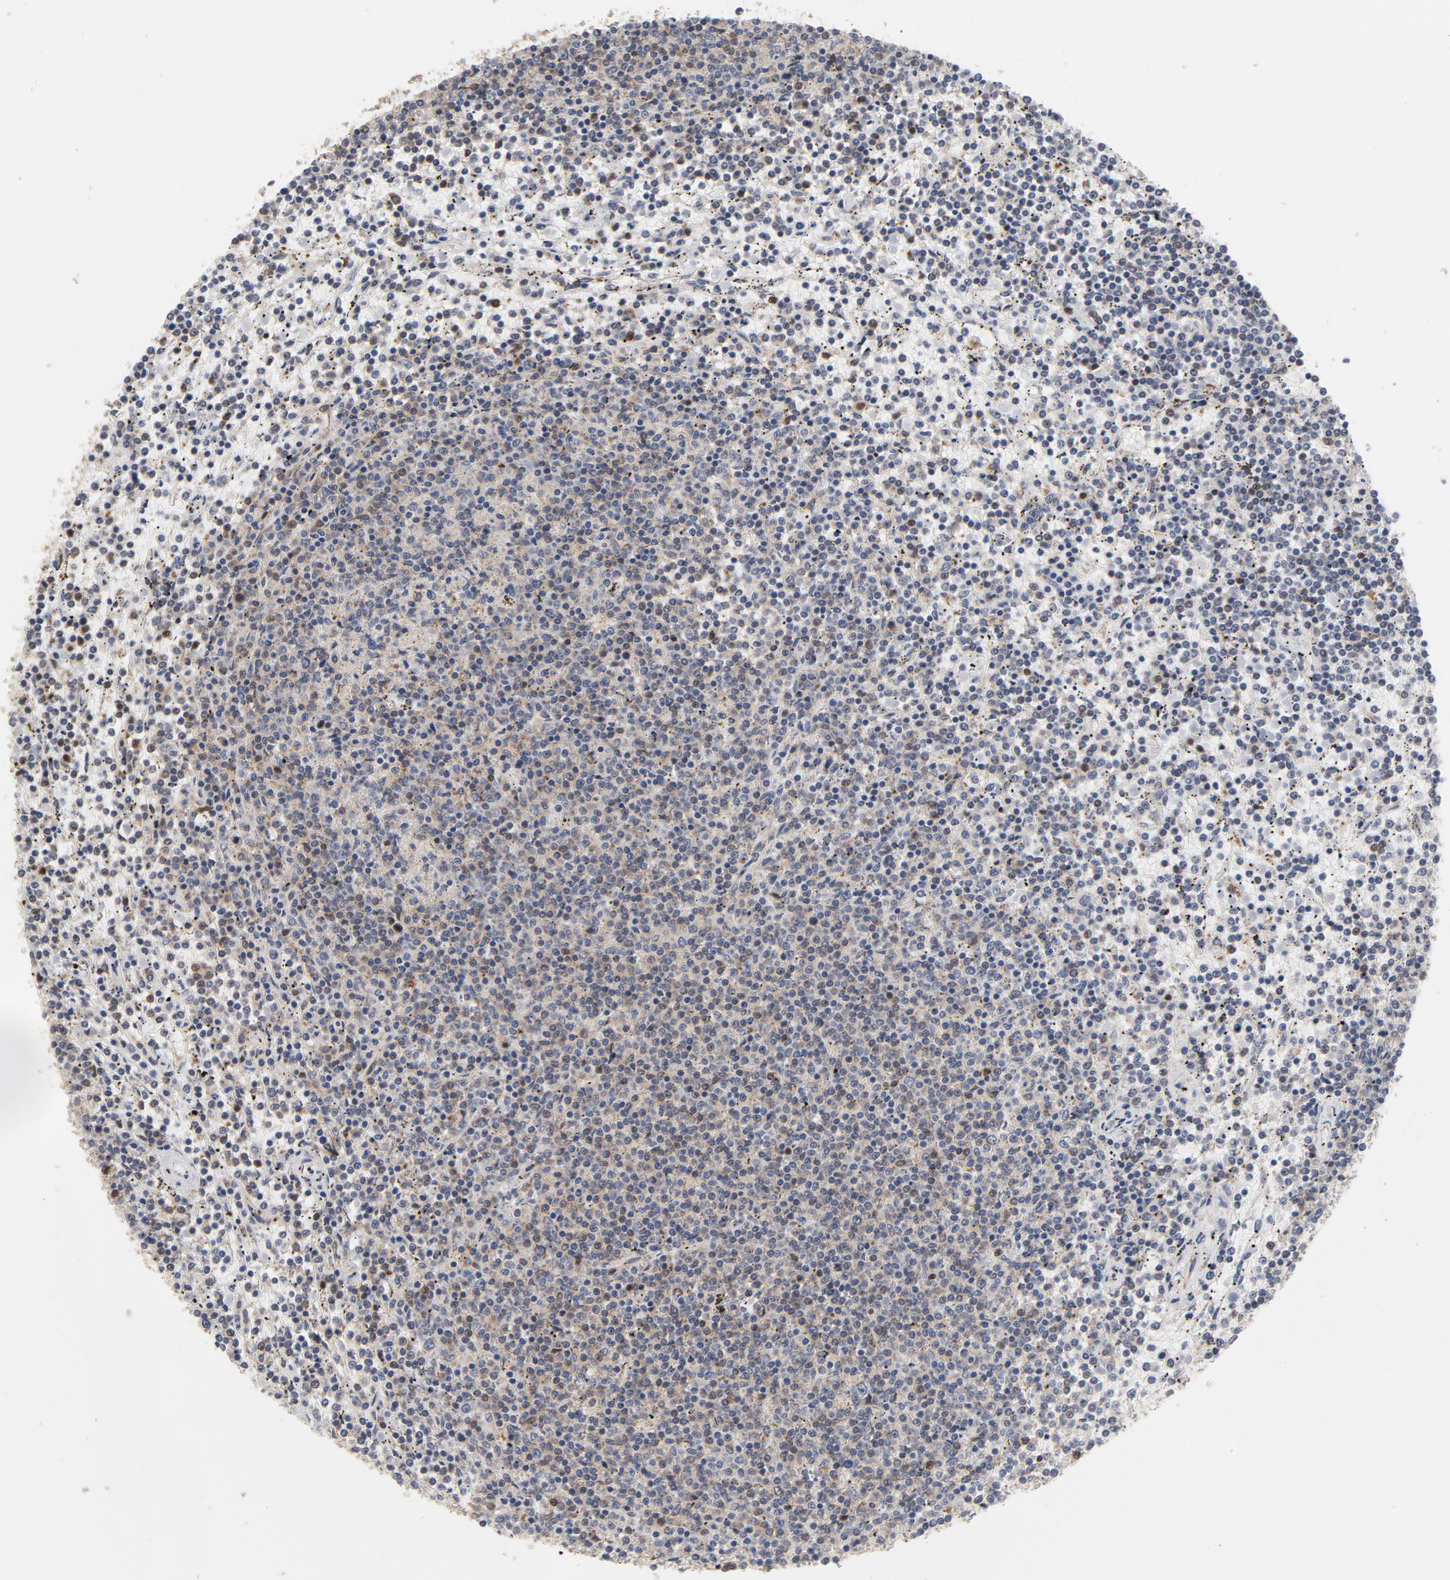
{"staining": {"intensity": "weak", "quantity": "25%-75%", "location": "cytoplasmic/membranous"}, "tissue": "lymphoma", "cell_type": "Tumor cells", "image_type": "cancer", "snomed": [{"axis": "morphology", "description": "Malignant lymphoma, non-Hodgkin's type, Low grade"}, {"axis": "topography", "description": "Spleen"}], "caption": "Weak cytoplasmic/membranous protein positivity is present in about 25%-75% of tumor cells in malignant lymphoma, non-Hodgkin's type (low-grade). Immunohistochemistry stains the protein in brown and the nuclei are stained blue.", "gene": "OXA1L", "patient": {"sex": "female", "age": 50}}